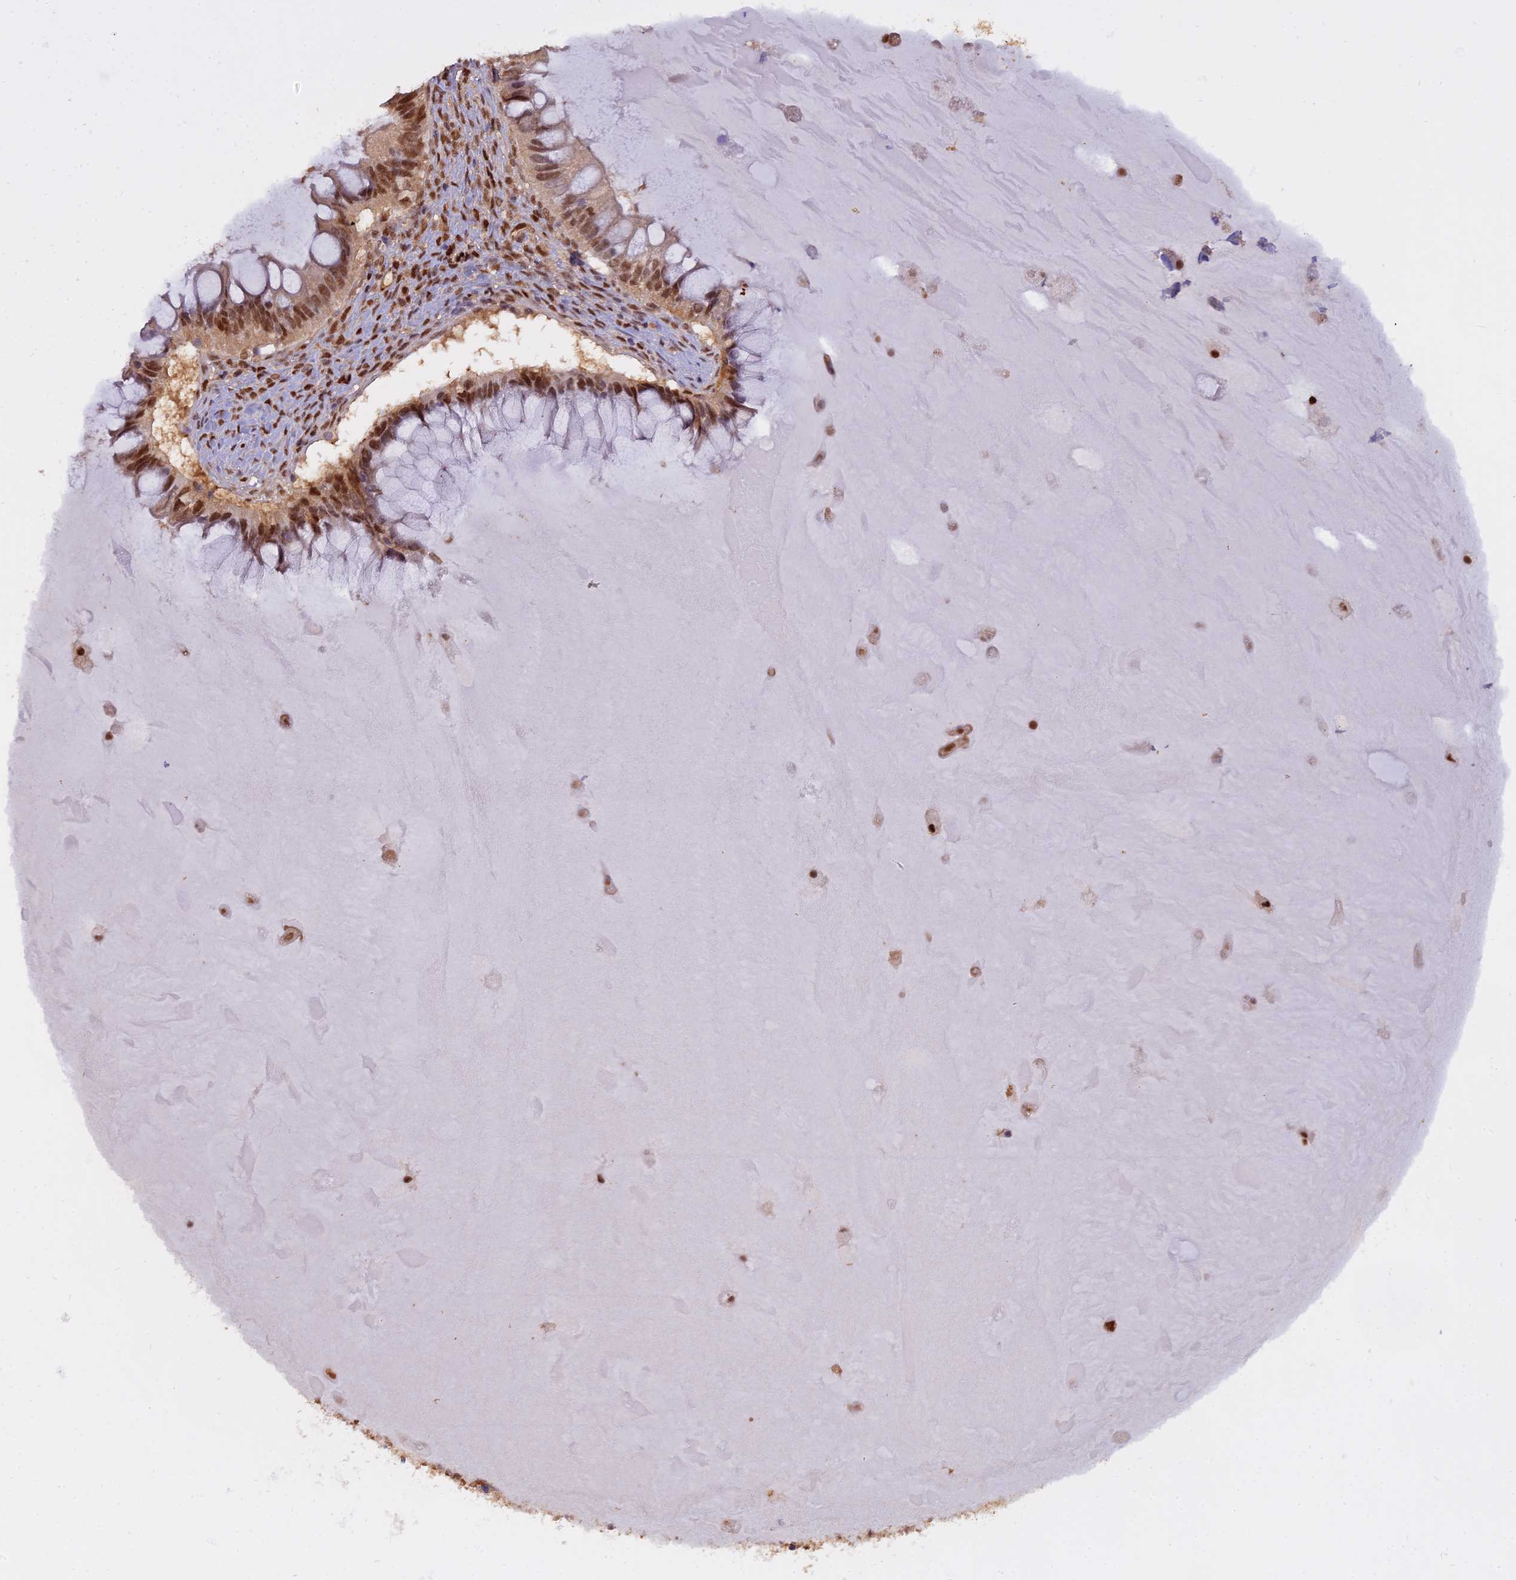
{"staining": {"intensity": "moderate", "quantity": ">75%", "location": "nuclear"}, "tissue": "ovarian cancer", "cell_type": "Tumor cells", "image_type": "cancer", "snomed": [{"axis": "morphology", "description": "Cystadenocarcinoma, mucinous, NOS"}, {"axis": "topography", "description": "Ovary"}], "caption": "Ovarian cancer was stained to show a protein in brown. There is medium levels of moderate nuclear staining in about >75% of tumor cells. Nuclei are stained in blue.", "gene": "NPEPL1", "patient": {"sex": "female", "age": 61}}